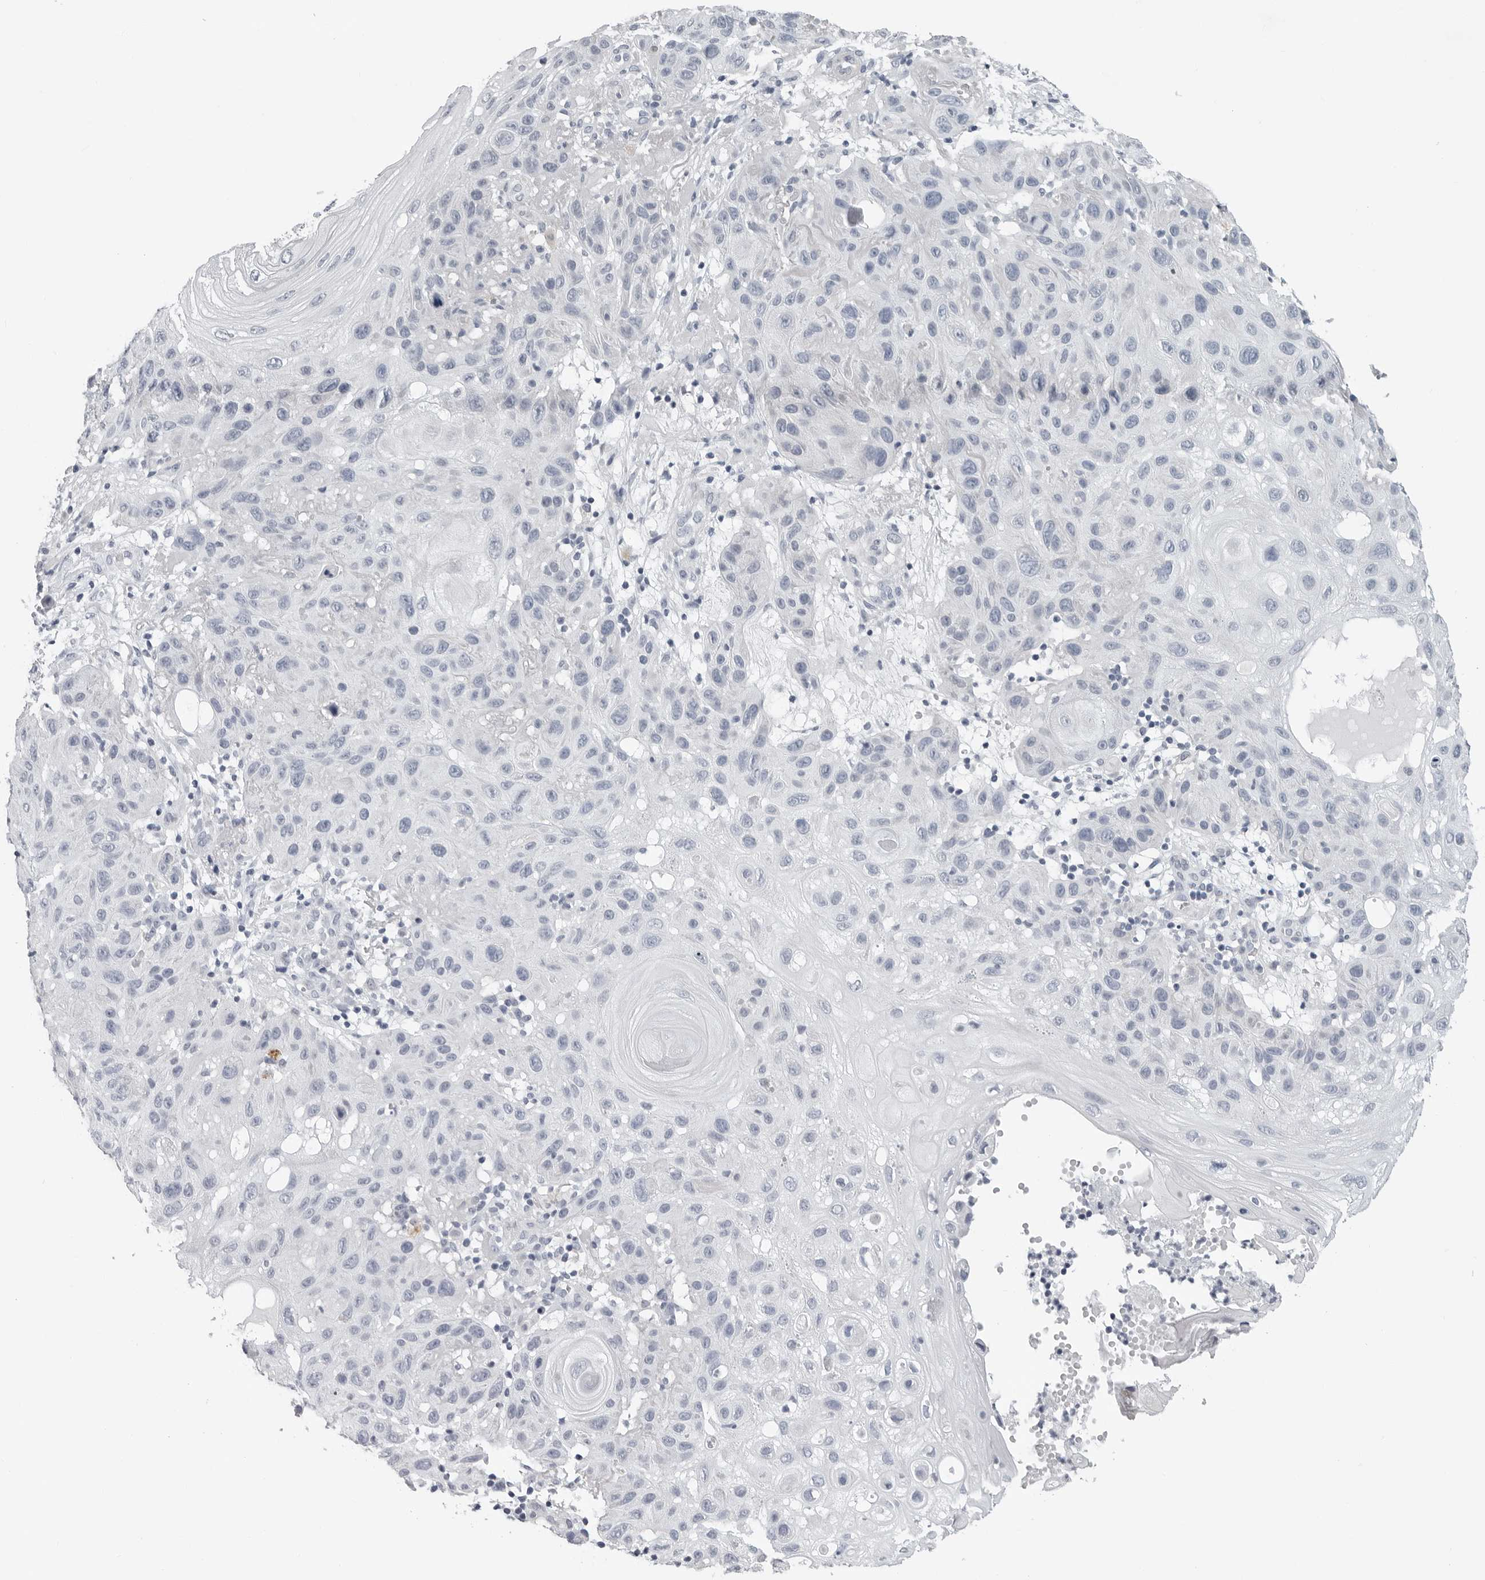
{"staining": {"intensity": "negative", "quantity": "none", "location": "none"}, "tissue": "skin cancer", "cell_type": "Tumor cells", "image_type": "cancer", "snomed": [{"axis": "morphology", "description": "Normal tissue, NOS"}, {"axis": "morphology", "description": "Squamous cell carcinoma, NOS"}, {"axis": "topography", "description": "Skin"}], "caption": "A high-resolution histopathology image shows immunohistochemistry staining of skin squamous cell carcinoma, which shows no significant positivity in tumor cells.", "gene": "OPLAH", "patient": {"sex": "female", "age": 96}}